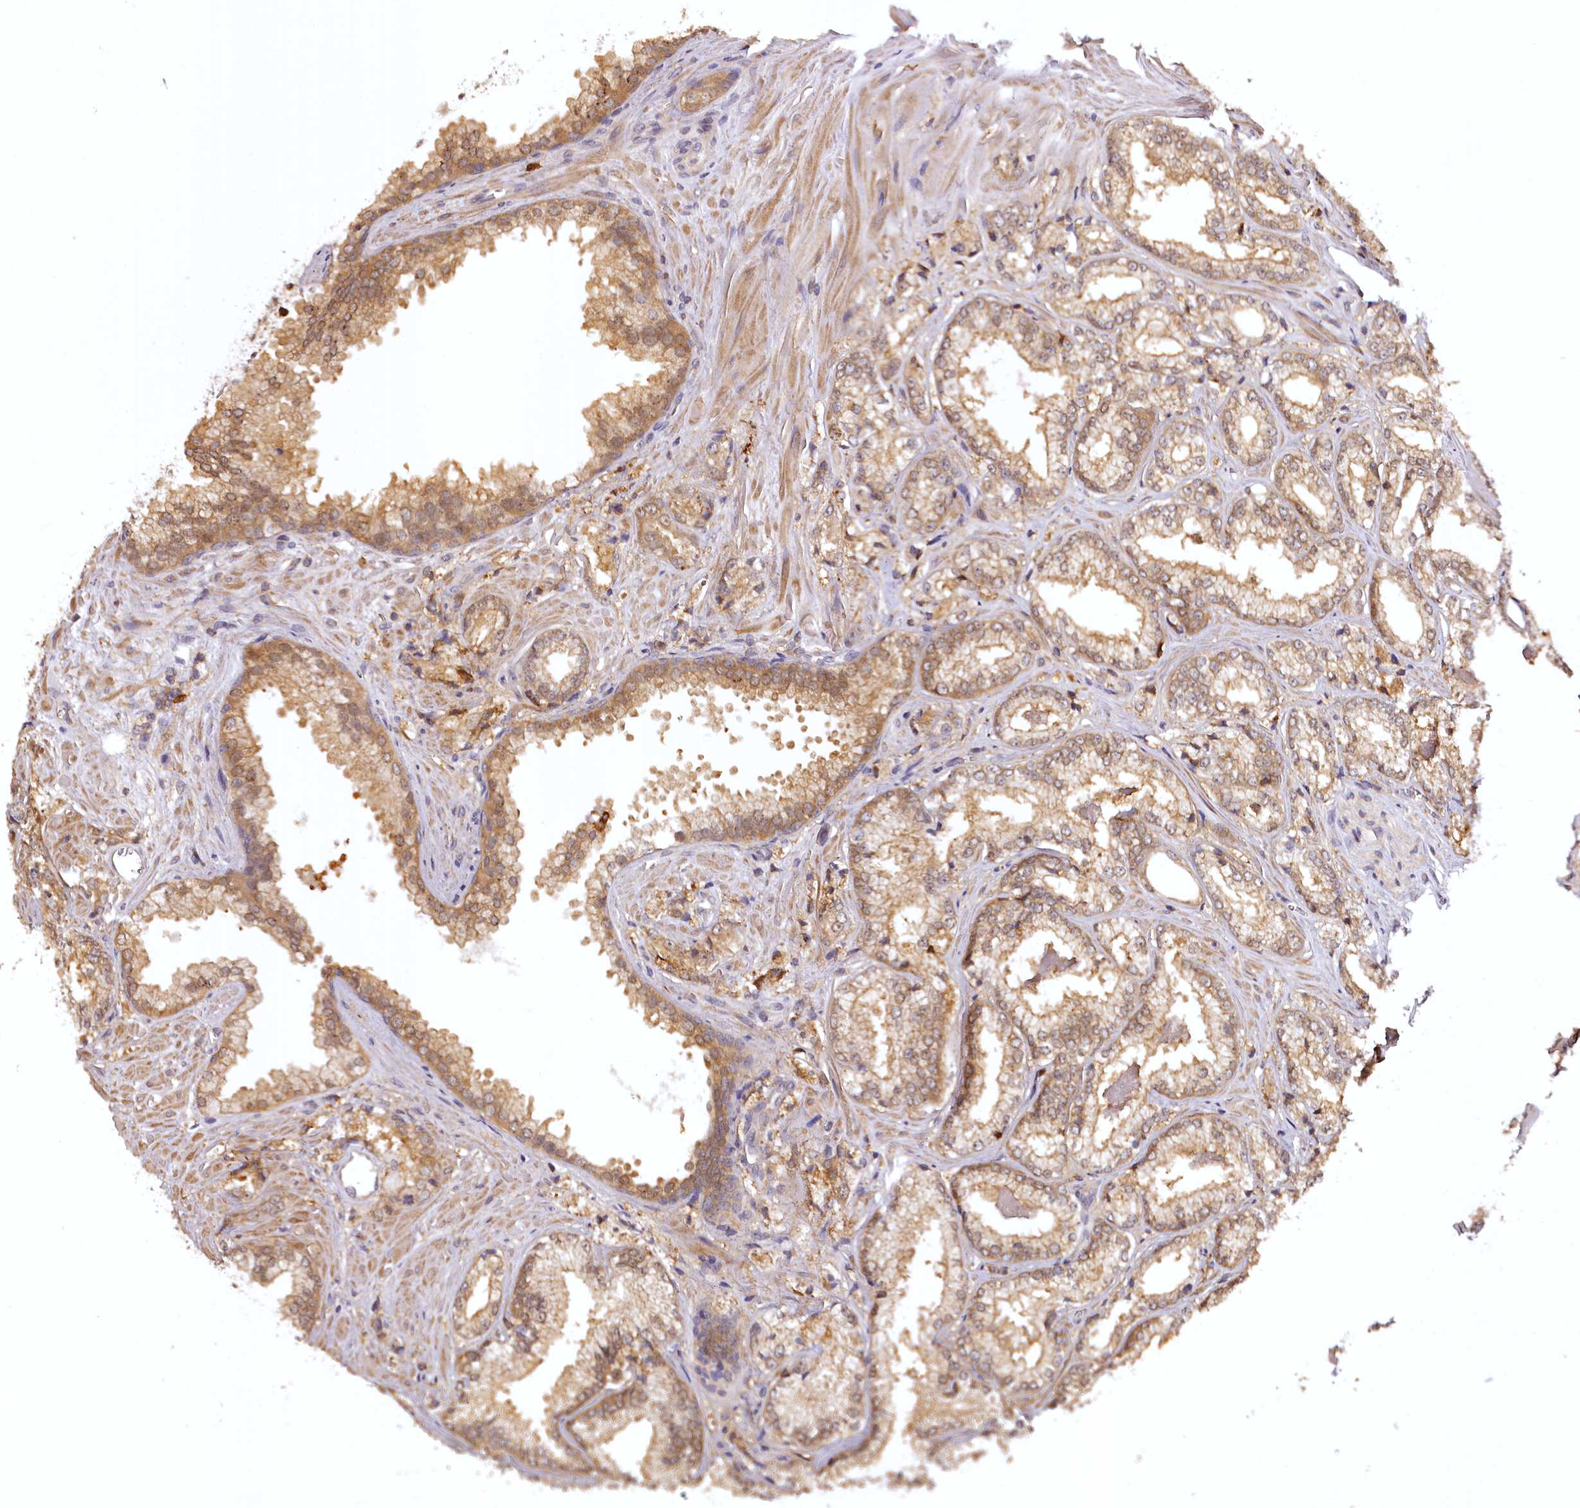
{"staining": {"intensity": "weak", "quantity": ">75%", "location": "cytoplasmic/membranous"}, "tissue": "prostate cancer", "cell_type": "Tumor cells", "image_type": "cancer", "snomed": [{"axis": "morphology", "description": "Adenocarcinoma, Low grade"}, {"axis": "topography", "description": "Prostate"}], "caption": "A micrograph of human prostate cancer (adenocarcinoma (low-grade)) stained for a protein displays weak cytoplasmic/membranous brown staining in tumor cells. The staining is performed using DAB brown chromogen to label protein expression. The nuclei are counter-stained blue using hematoxylin.", "gene": "TTC12", "patient": {"sex": "male", "age": 47}}